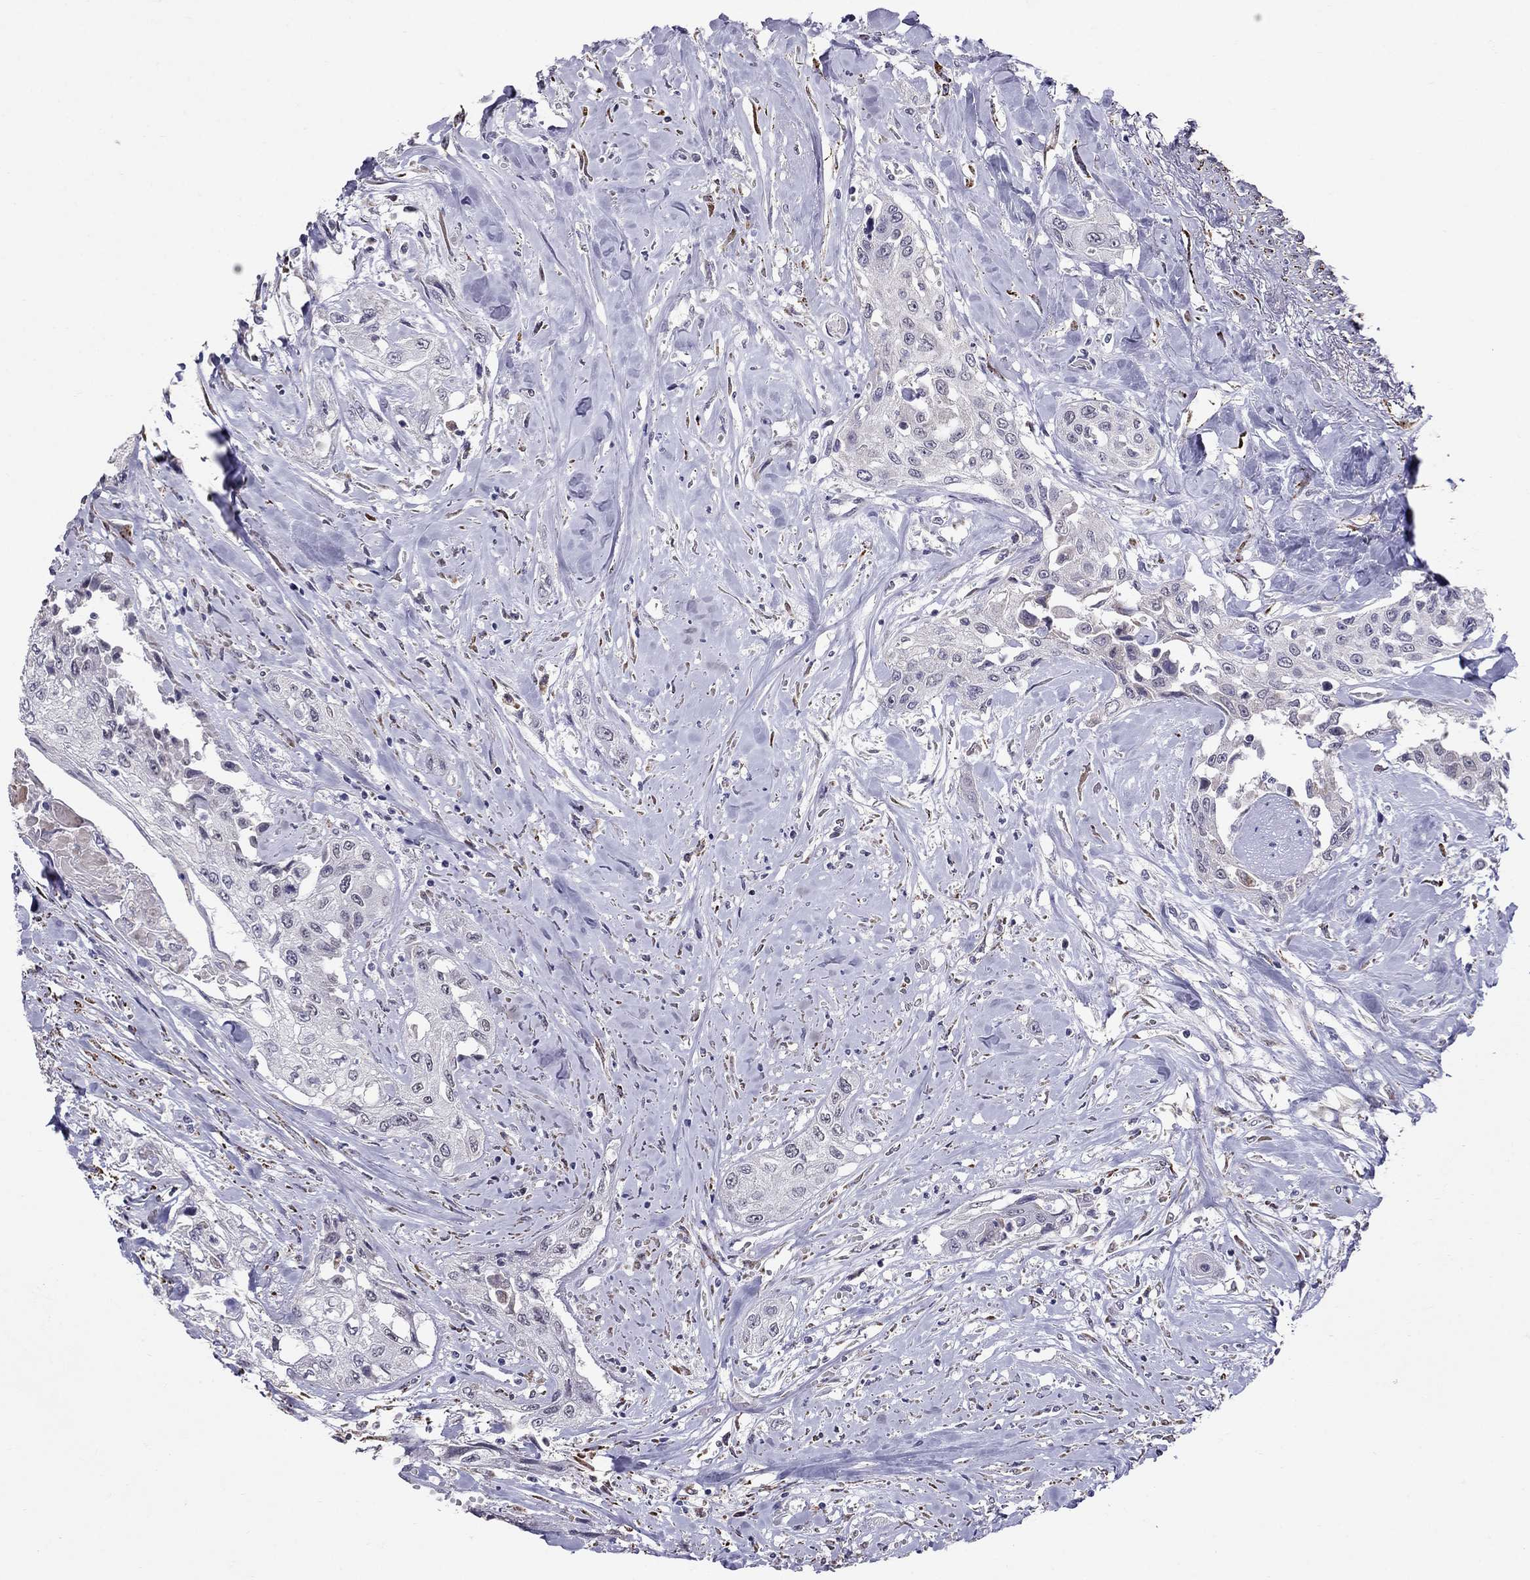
{"staining": {"intensity": "negative", "quantity": "none", "location": "none"}, "tissue": "head and neck cancer", "cell_type": "Tumor cells", "image_type": "cancer", "snomed": [{"axis": "morphology", "description": "Normal tissue, NOS"}, {"axis": "morphology", "description": "Squamous cell carcinoma, NOS"}, {"axis": "topography", "description": "Oral tissue"}, {"axis": "topography", "description": "Peripheral nerve tissue"}, {"axis": "topography", "description": "Head-Neck"}], "caption": "Immunohistochemistry of head and neck squamous cell carcinoma shows no expression in tumor cells. (DAB IHC visualized using brightfield microscopy, high magnification).", "gene": "MYO3B", "patient": {"sex": "female", "age": 59}}